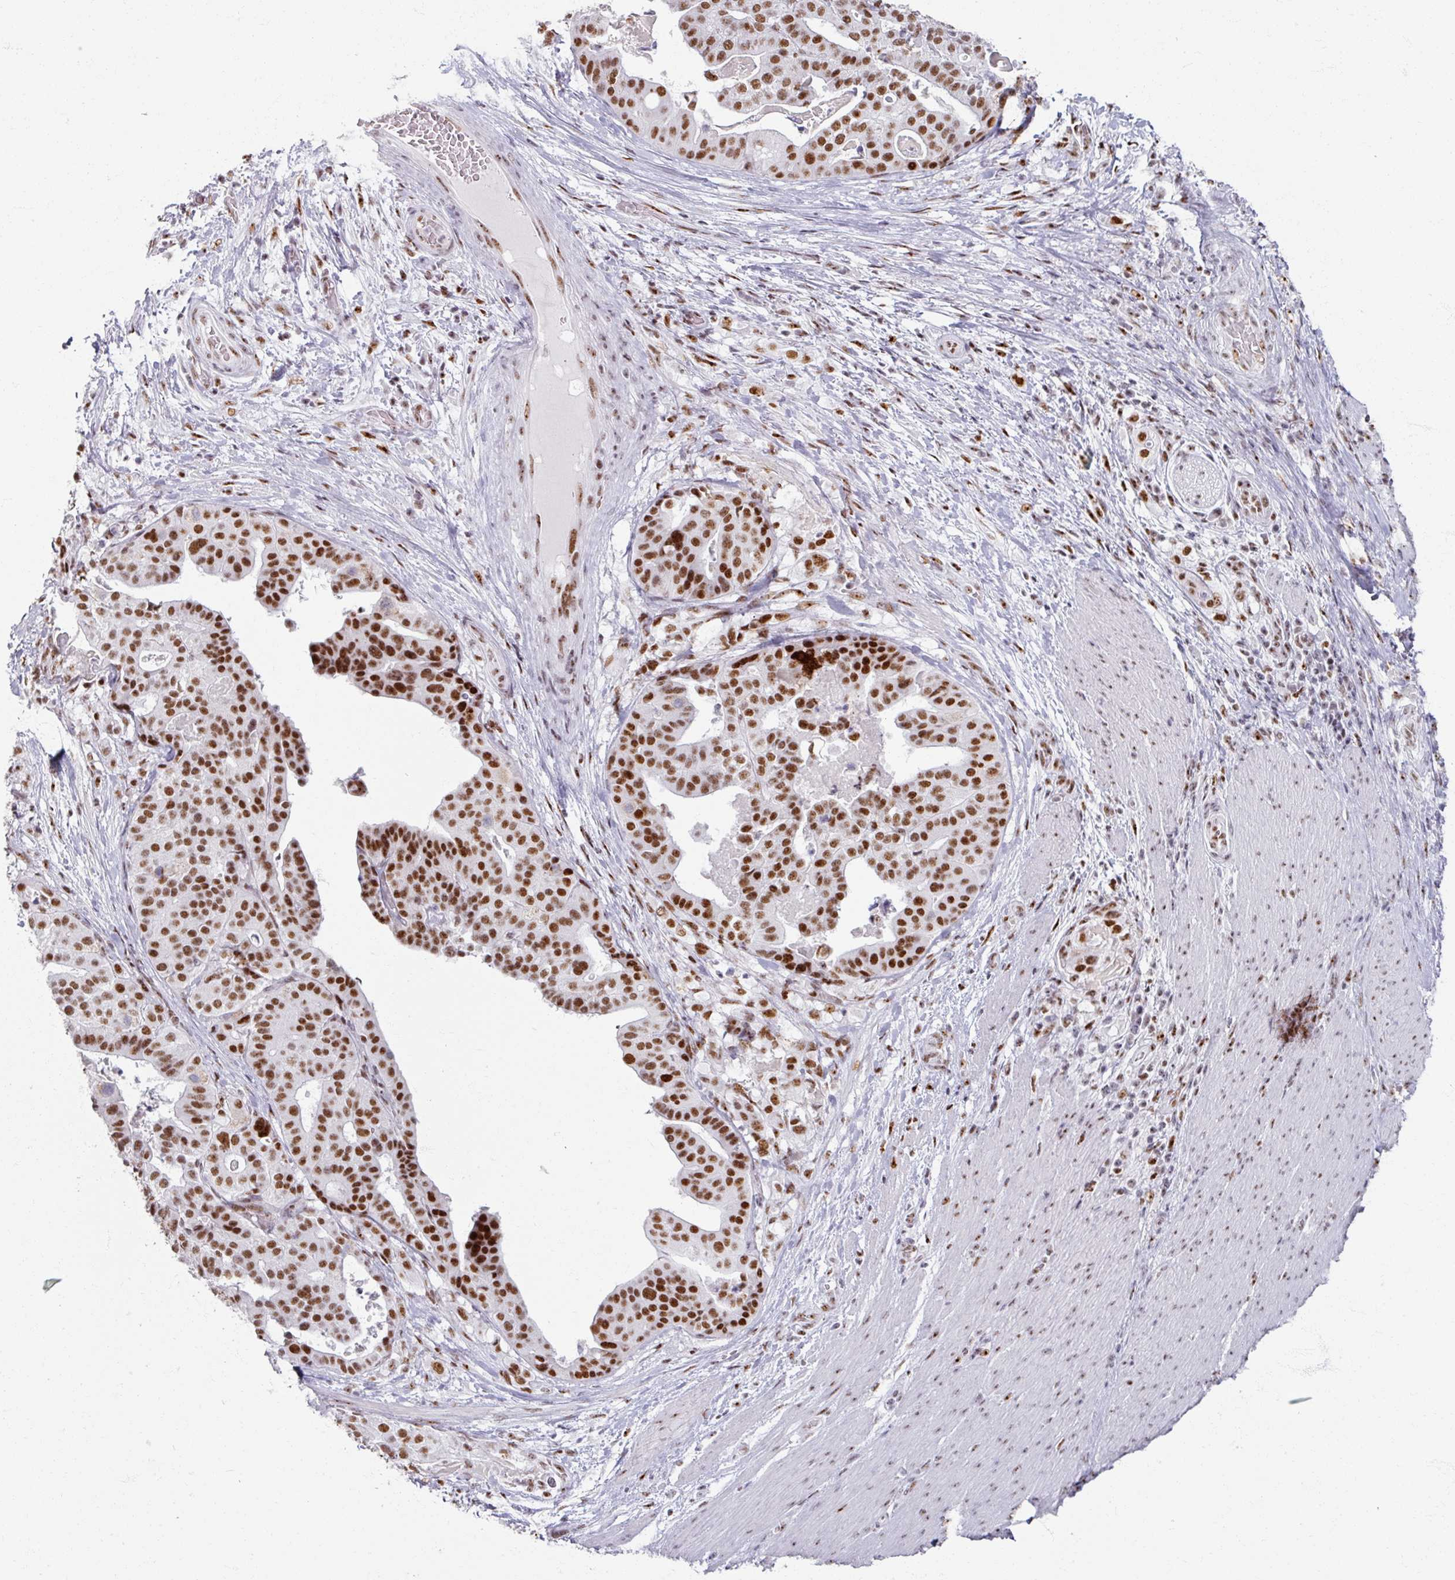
{"staining": {"intensity": "strong", "quantity": ">75%", "location": "nuclear"}, "tissue": "stomach cancer", "cell_type": "Tumor cells", "image_type": "cancer", "snomed": [{"axis": "morphology", "description": "Adenocarcinoma, NOS"}, {"axis": "topography", "description": "Stomach"}], "caption": "Tumor cells exhibit high levels of strong nuclear positivity in approximately >75% of cells in stomach cancer (adenocarcinoma). Using DAB (brown) and hematoxylin (blue) stains, captured at high magnification using brightfield microscopy.", "gene": "ADAR", "patient": {"sex": "male", "age": 48}}